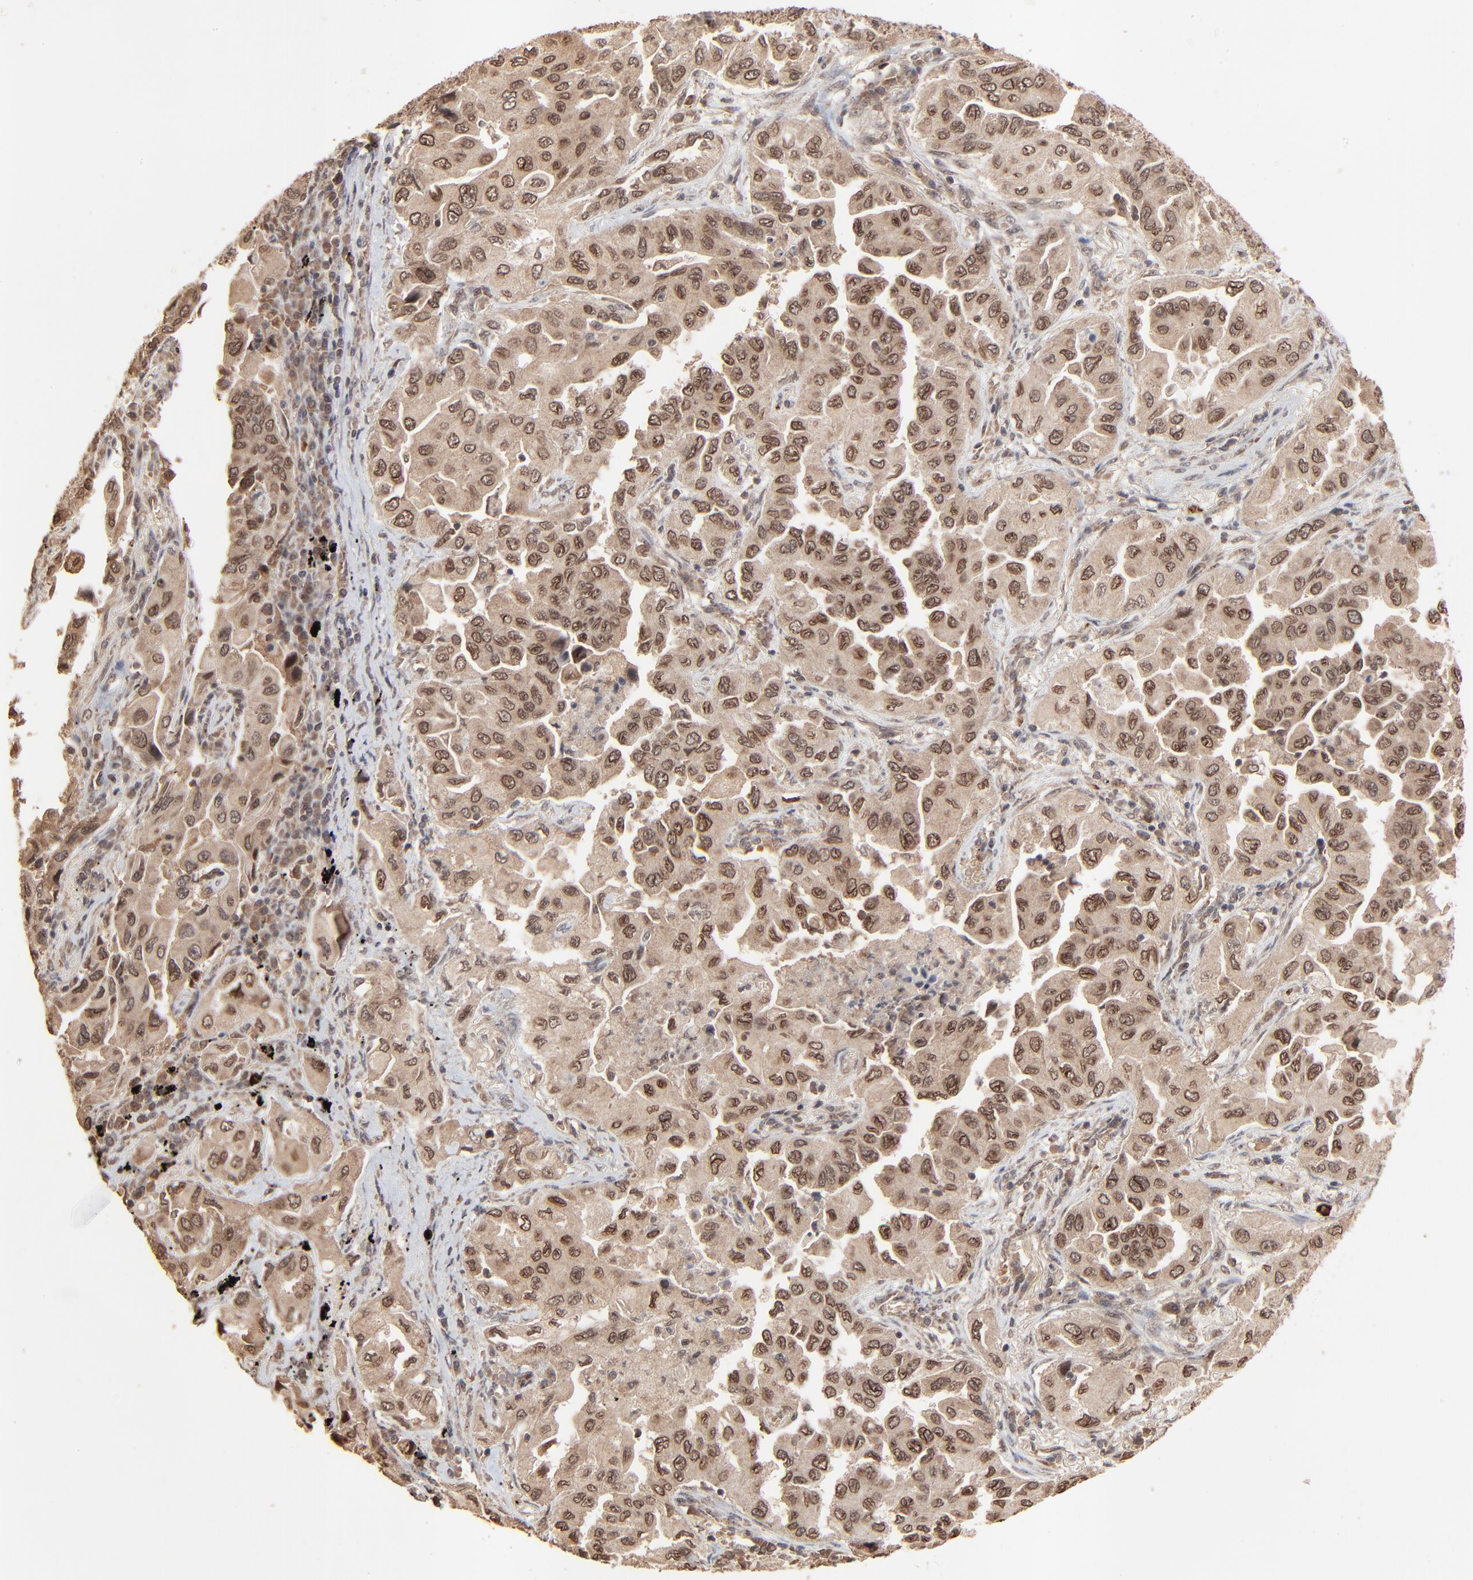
{"staining": {"intensity": "strong", "quantity": ">75%", "location": "cytoplasmic/membranous,nuclear"}, "tissue": "lung cancer", "cell_type": "Tumor cells", "image_type": "cancer", "snomed": [{"axis": "morphology", "description": "Adenocarcinoma, NOS"}, {"axis": "topography", "description": "Lung"}], "caption": "The image displays a brown stain indicating the presence of a protein in the cytoplasmic/membranous and nuclear of tumor cells in lung cancer.", "gene": "FAM227A", "patient": {"sex": "female", "age": 65}}